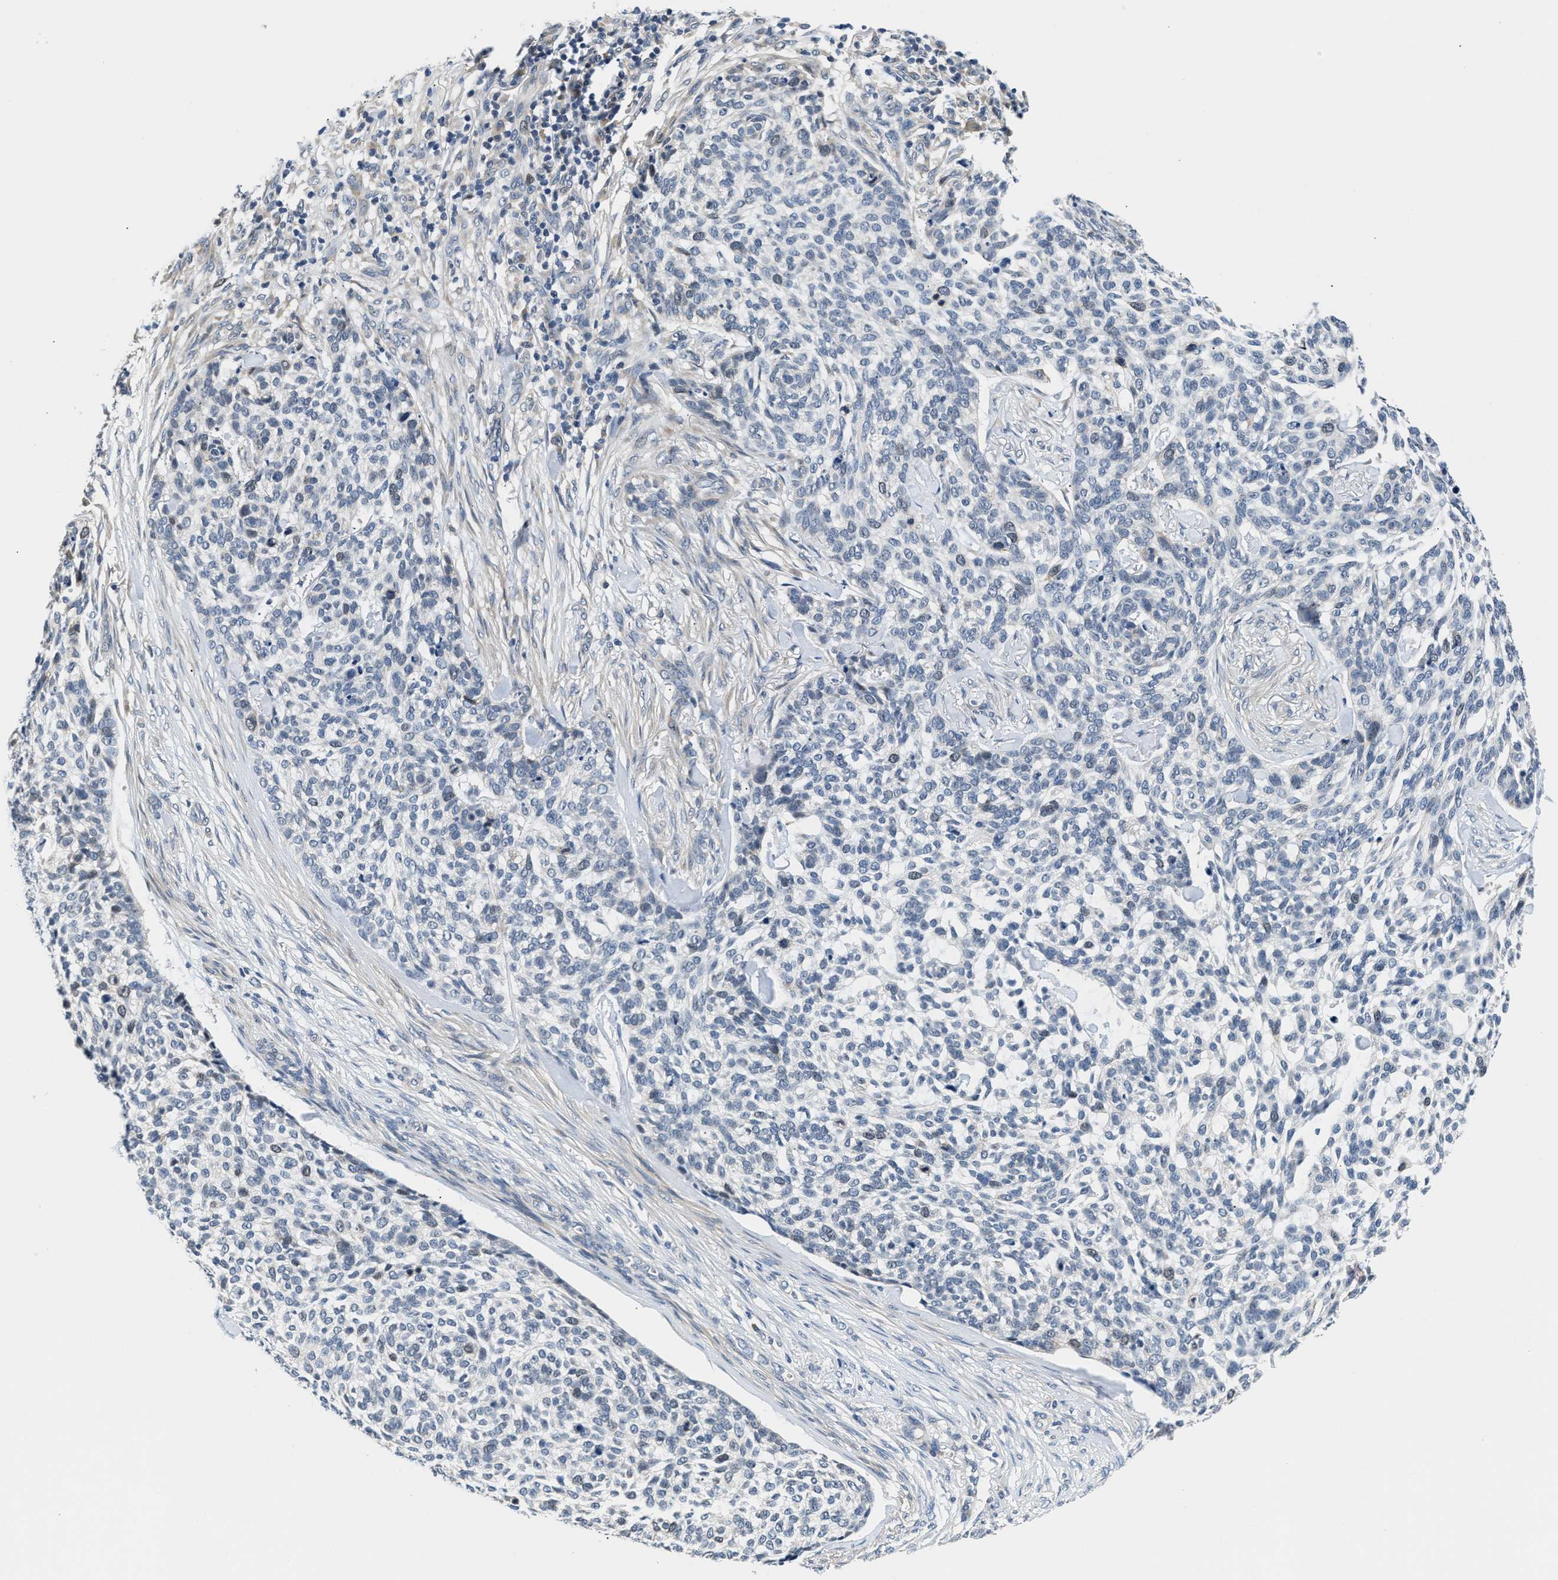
{"staining": {"intensity": "negative", "quantity": "none", "location": "none"}, "tissue": "skin cancer", "cell_type": "Tumor cells", "image_type": "cancer", "snomed": [{"axis": "morphology", "description": "Basal cell carcinoma"}, {"axis": "topography", "description": "Skin"}], "caption": "There is no significant staining in tumor cells of skin cancer. (DAB (3,3'-diaminobenzidine) IHC visualized using brightfield microscopy, high magnification).", "gene": "CLGN", "patient": {"sex": "female", "age": 64}}